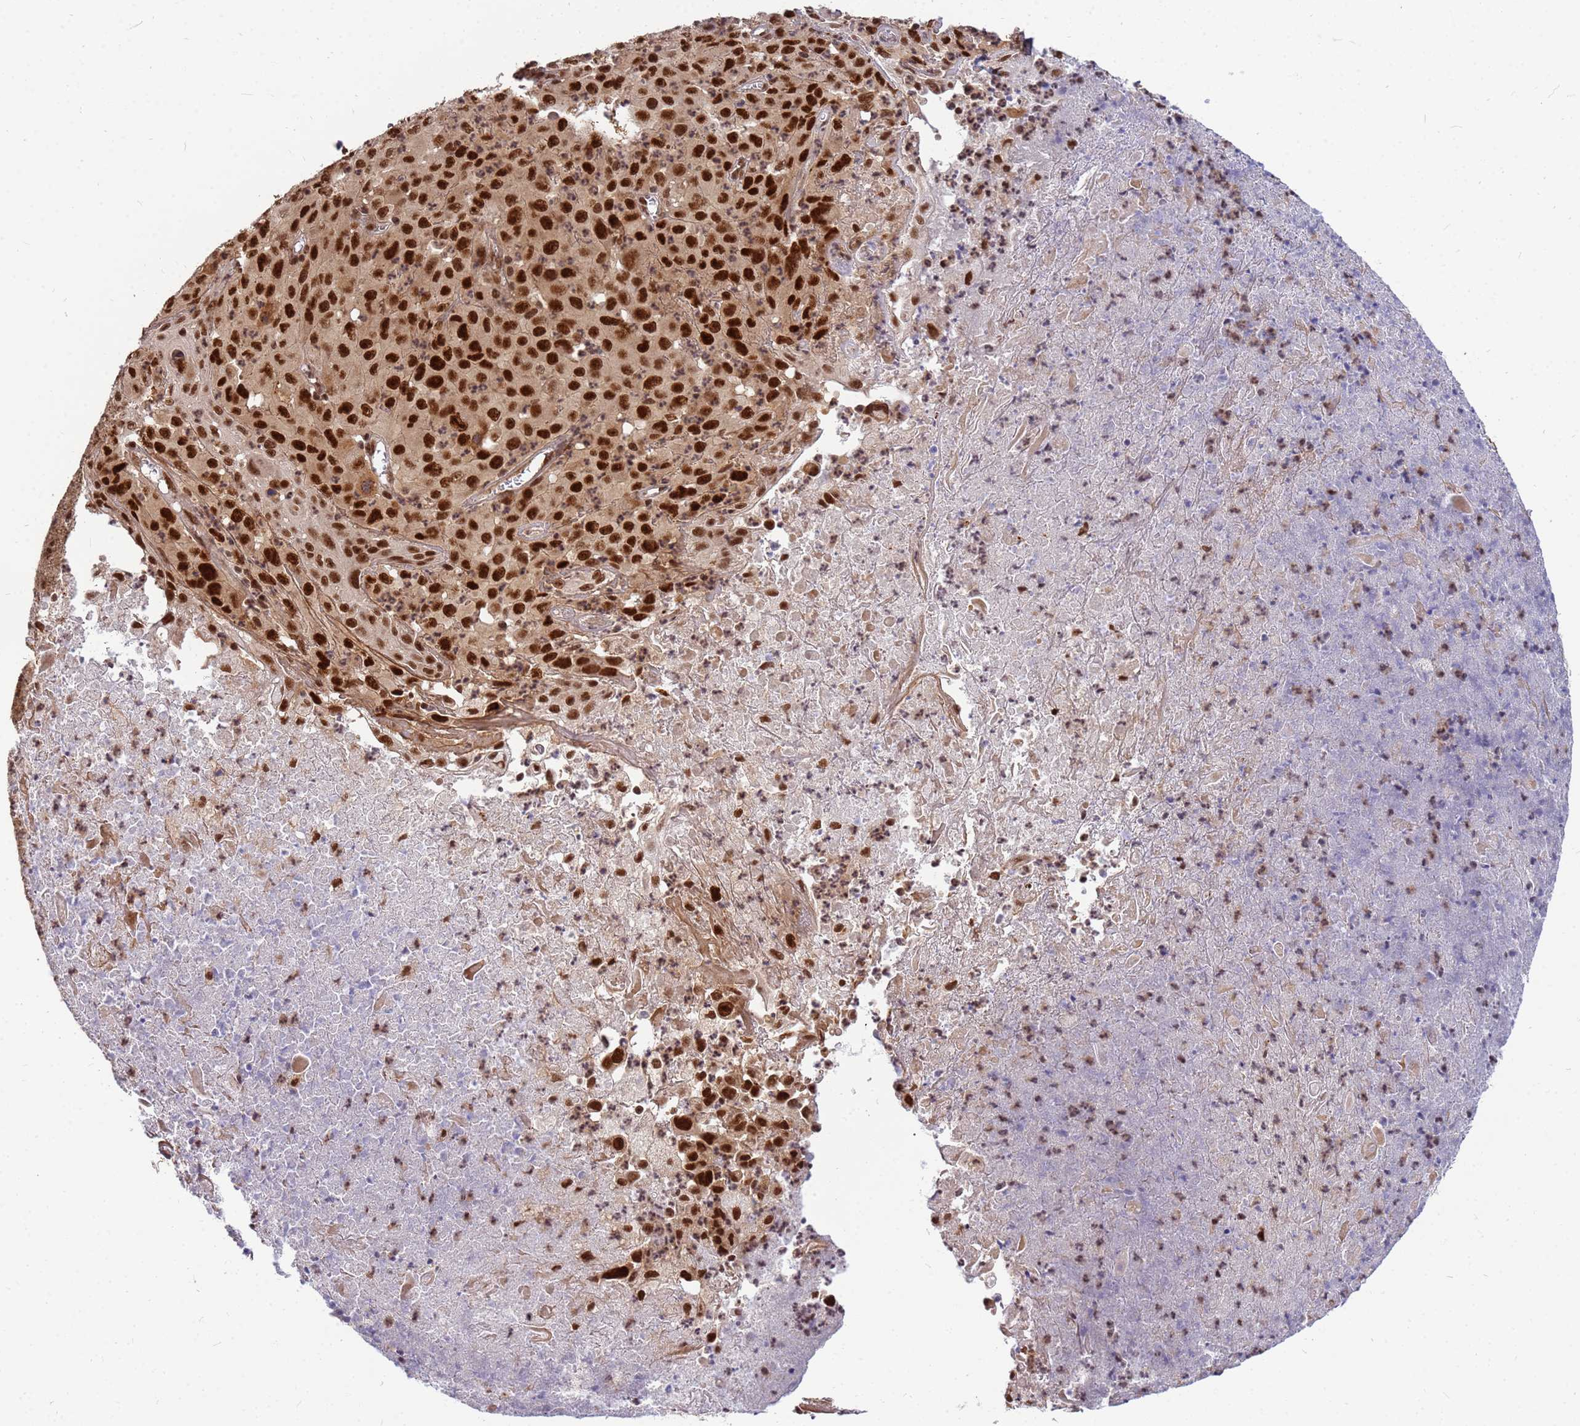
{"staining": {"intensity": "strong", "quantity": ">75%", "location": "nuclear"}, "tissue": "melanoma", "cell_type": "Tumor cells", "image_type": "cancer", "snomed": [{"axis": "morphology", "description": "Malignant melanoma, Metastatic site"}, {"axis": "topography", "description": "Brain"}], "caption": "Immunohistochemical staining of malignant melanoma (metastatic site) displays high levels of strong nuclear protein expression in about >75% of tumor cells. (brown staining indicates protein expression, while blue staining denotes nuclei).", "gene": "NCBP2", "patient": {"sex": "female", "age": 53}}